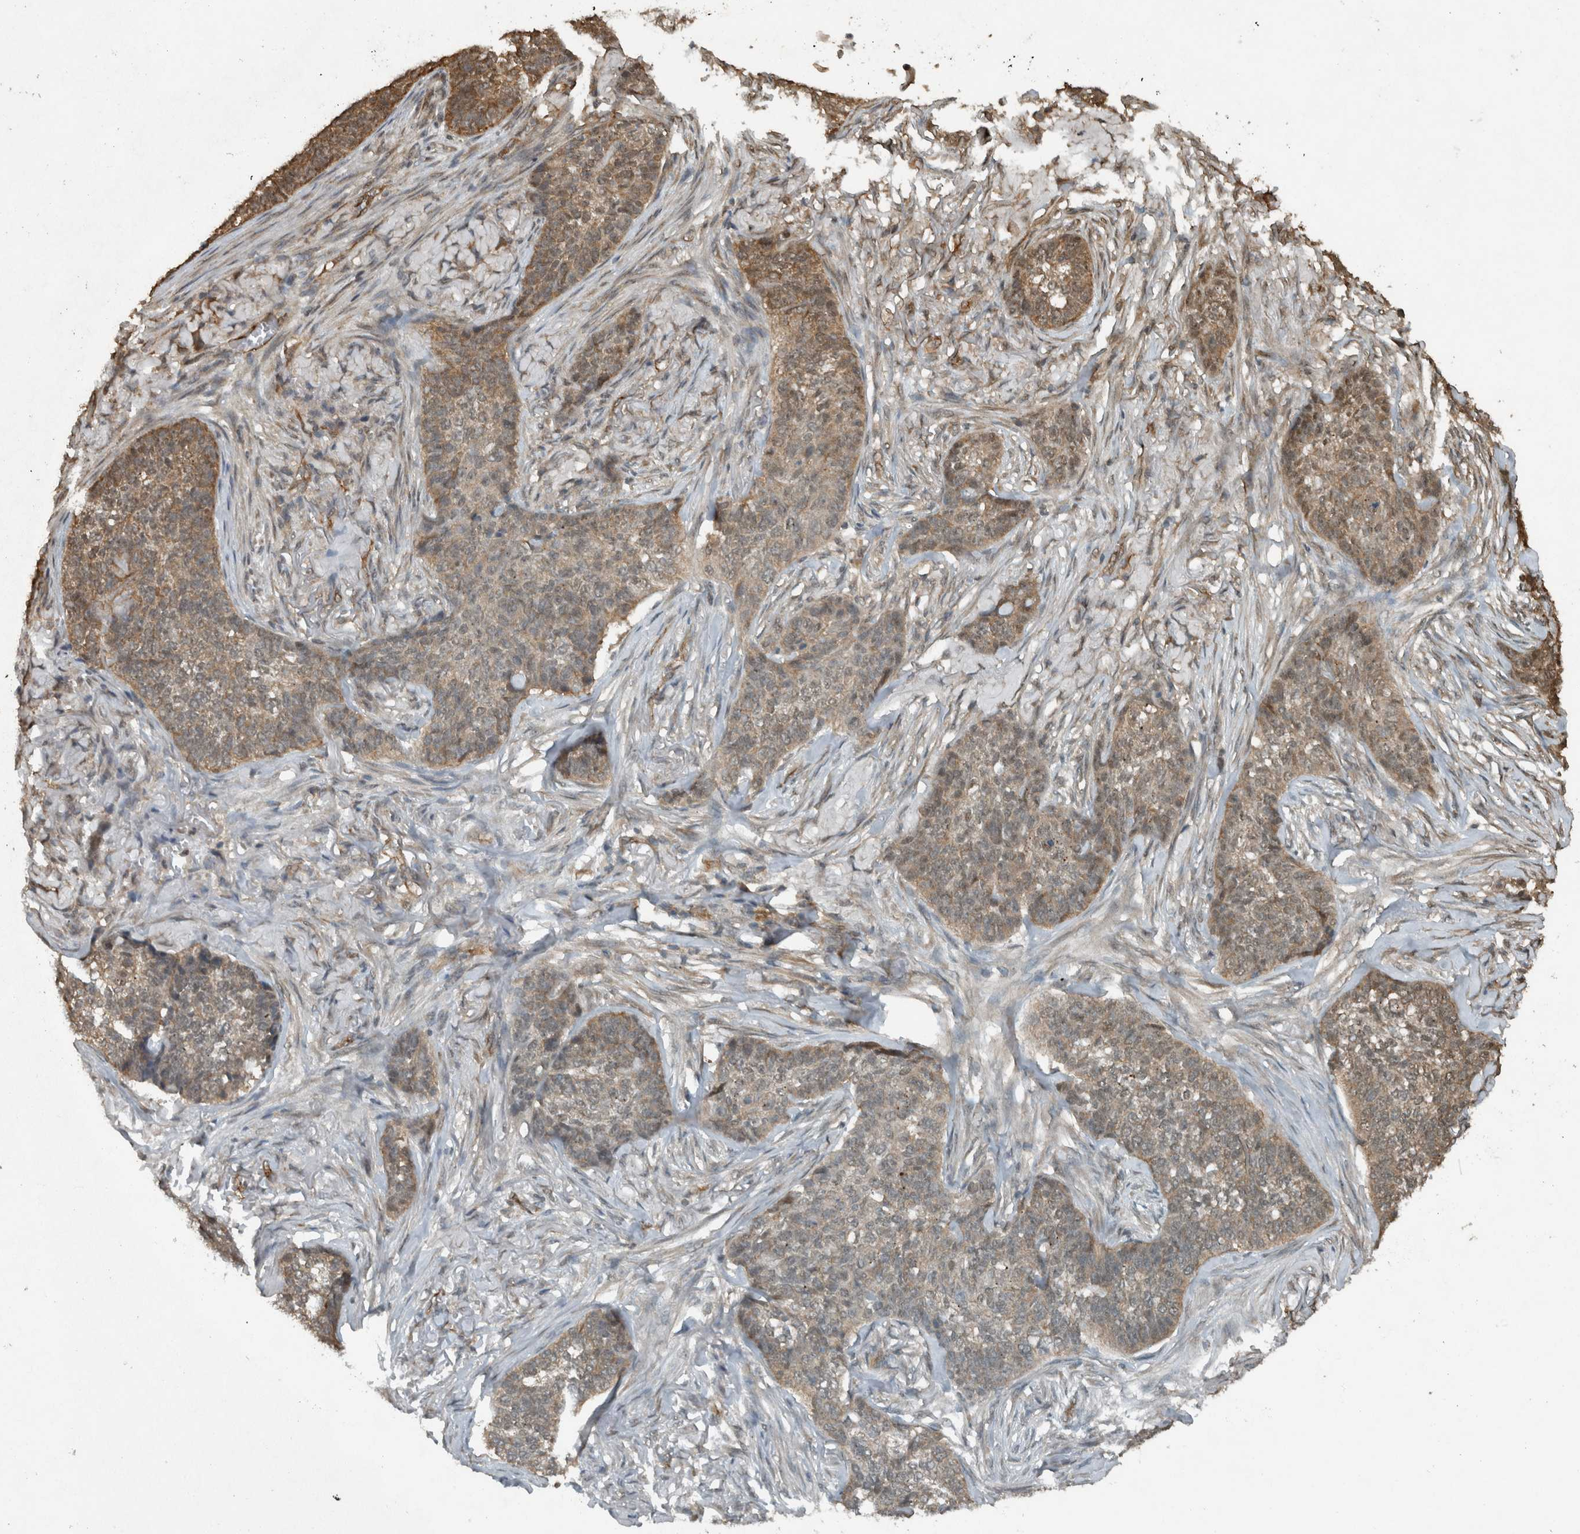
{"staining": {"intensity": "moderate", "quantity": "25%-75%", "location": "cytoplasmic/membranous"}, "tissue": "skin cancer", "cell_type": "Tumor cells", "image_type": "cancer", "snomed": [{"axis": "morphology", "description": "Basal cell carcinoma"}, {"axis": "topography", "description": "Skin"}], "caption": "Basal cell carcinoma (skin) stained for a protein exhibits moderate cytoplasmic/membranous positivity in tumor cells. The protein is stained brown, and the nuclei are stained in blue (DAB (3,3'-diaminobenzidine) IHC with brightfield microscopy, high magnification).", "gene": "ARHGEF12", "patient": {"sex": "male", "age": 85}}